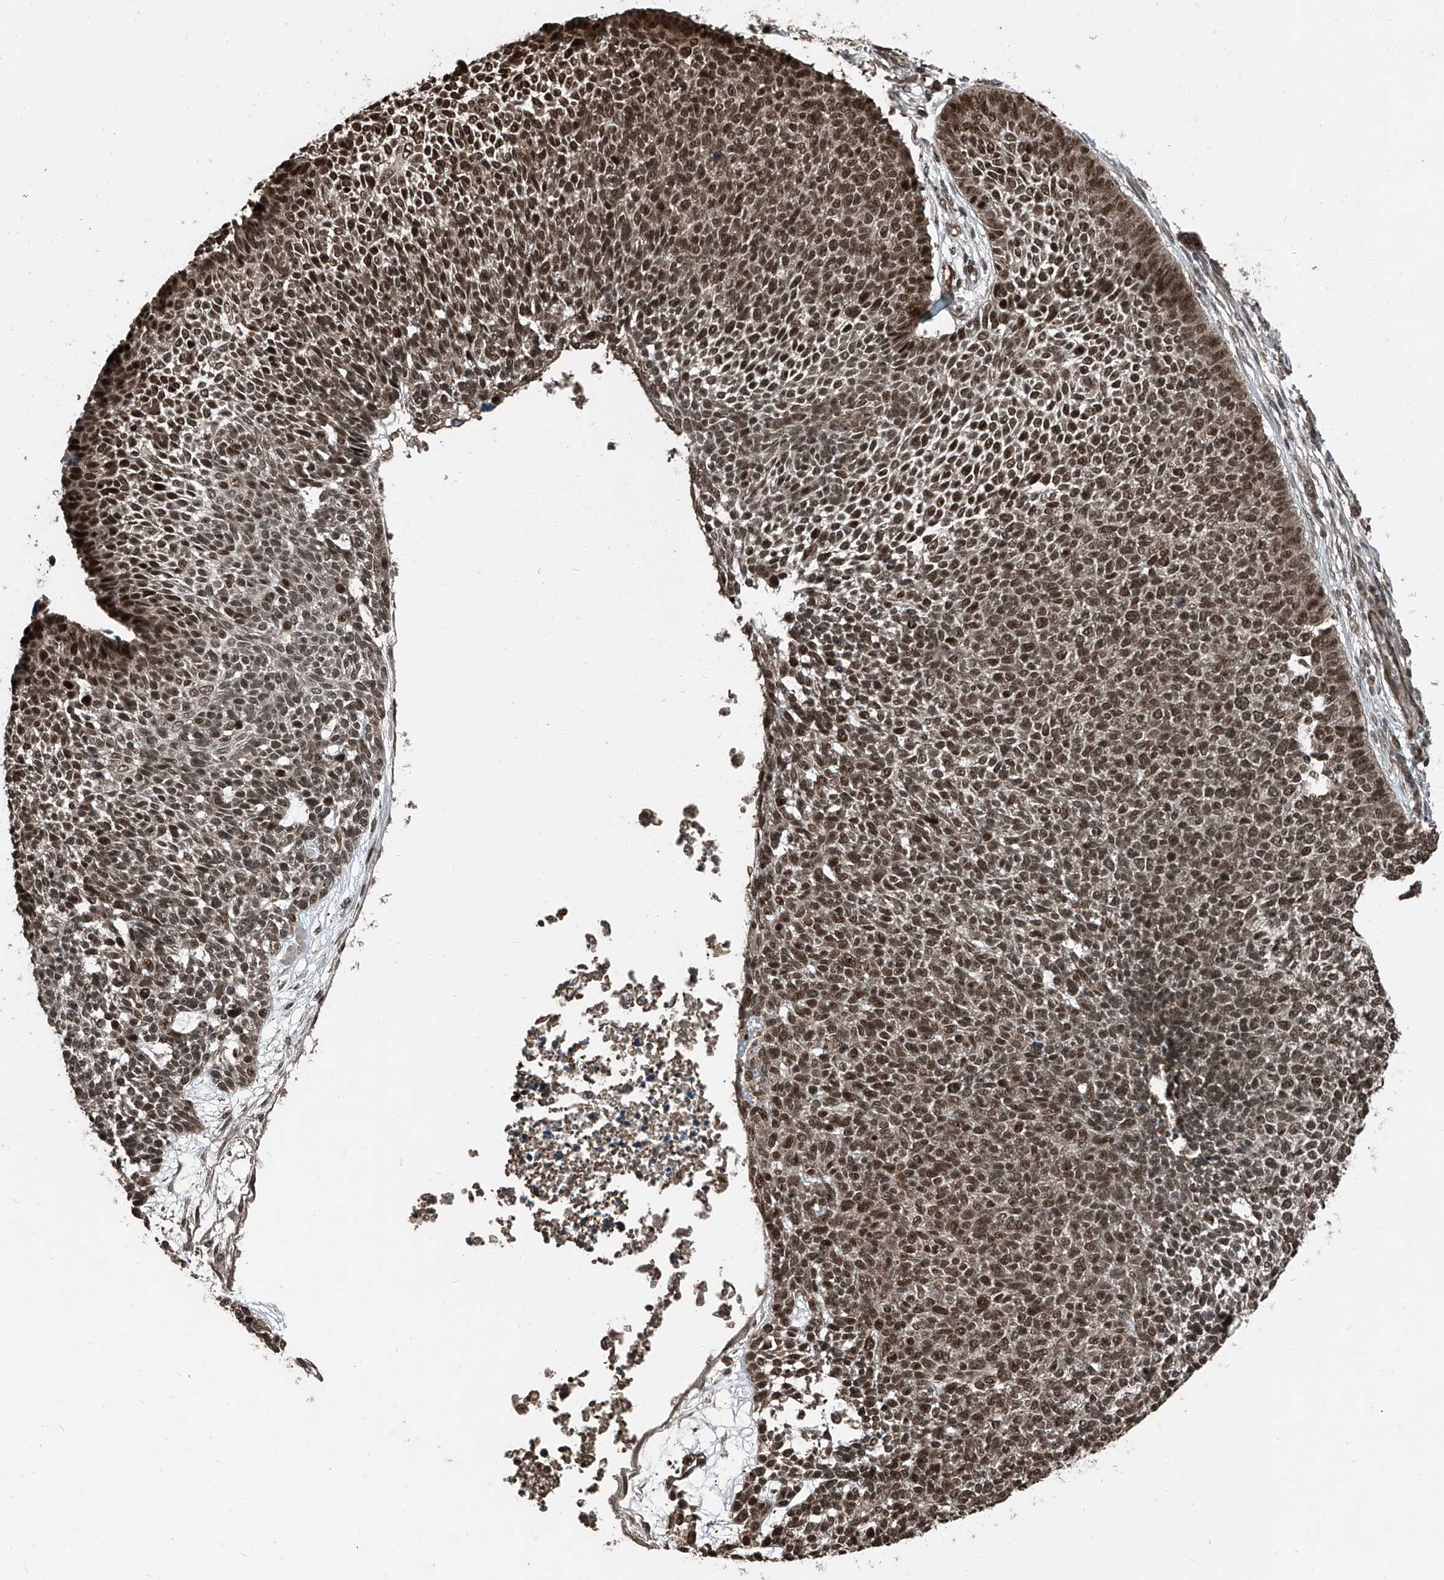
{"staining": {"intensity": "strong", "quantity": ">75%", "location": "nuclear"}, "tissue": "skin cancer", "cell_type": "Tumor cells", "image_type": "cancer", "snomed": [{"axis": "morphology", "description": "Basal cell carcinoma"}, {"axis": "topography", "description": "Skin"}], "caption": "Immunohistochemical staining of skin cancer exhibits high levels of strong nuclear staining in approximately >75% of tumor cells.", "gene": "ZNF570", "patient": {"sex": "female", "age": 84}}